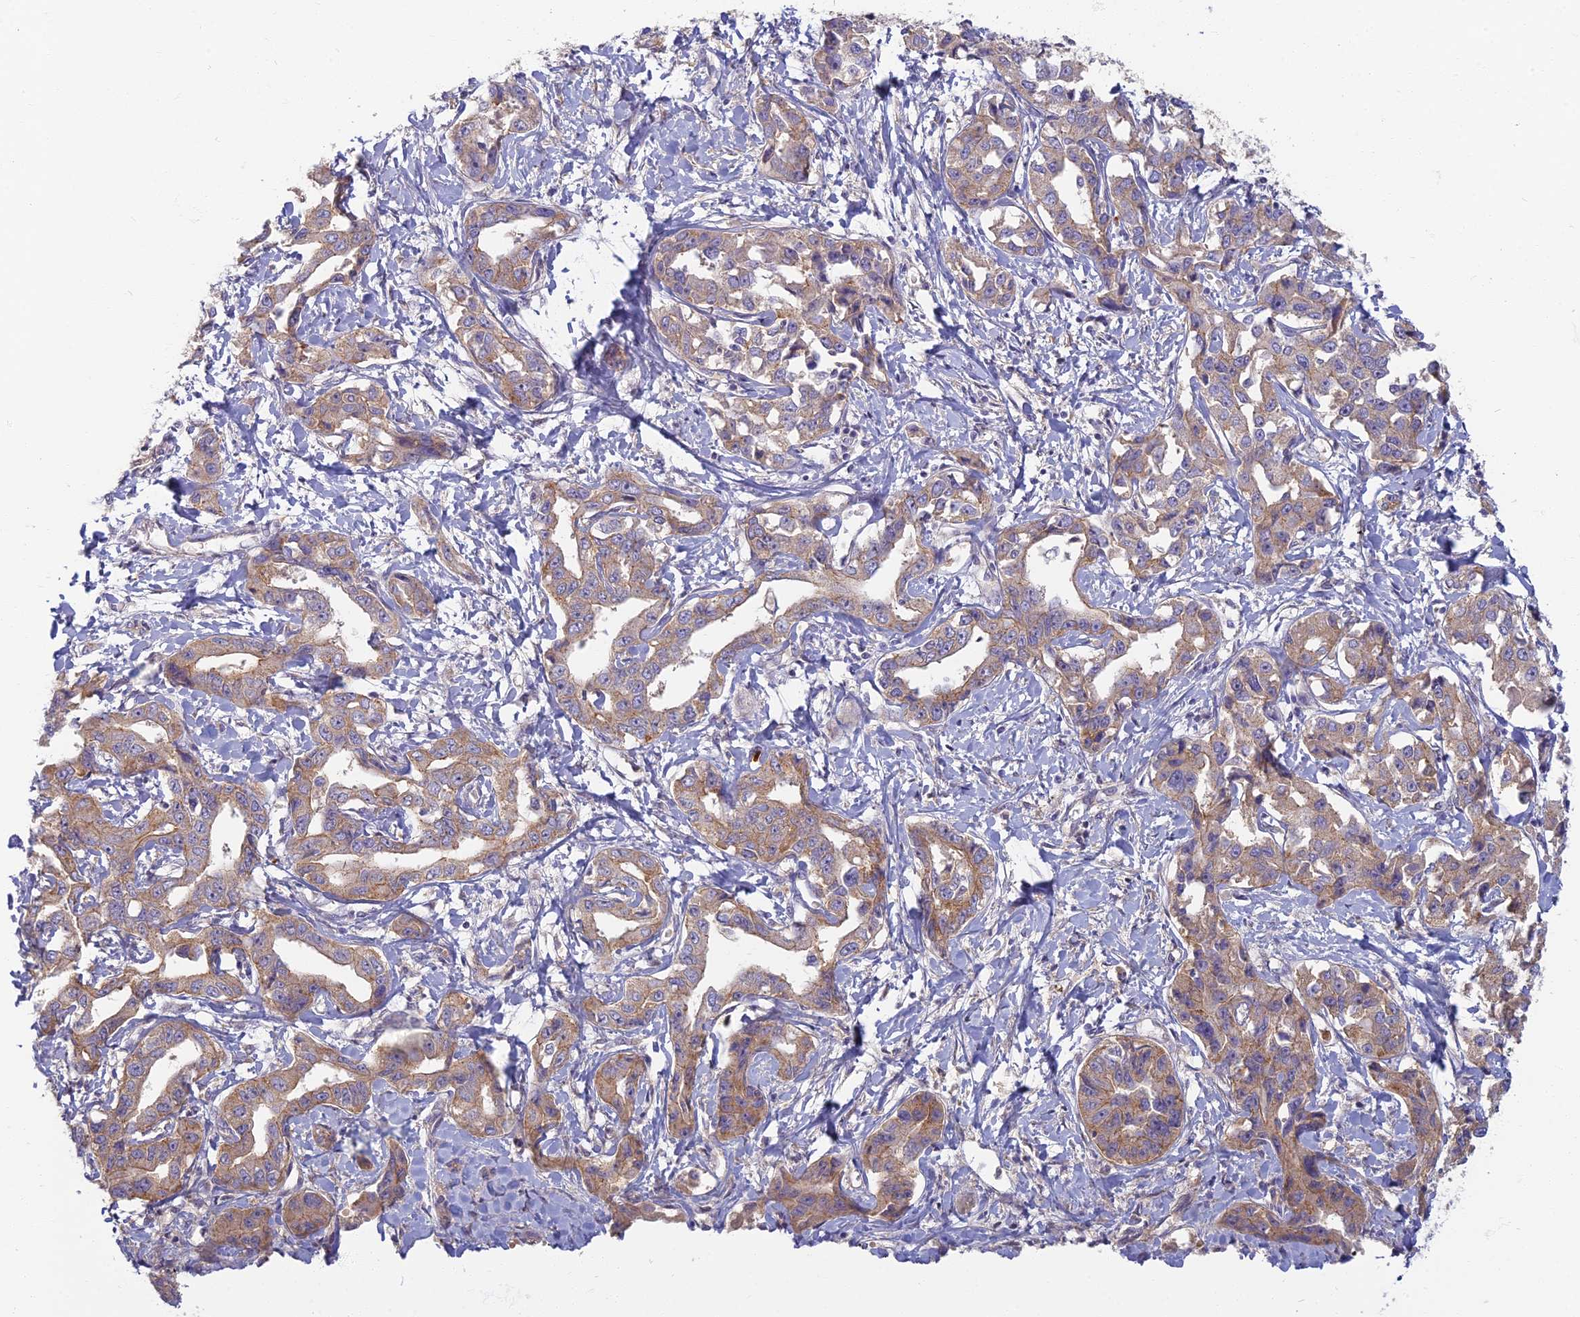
{"staining": {"intensity": "moderate", "quantity": ">75%", "location": "cytoplasmic/membranous"}, "tissue": "liver cancer", "cell_type": "Tumor cells", "image_type": "cancer", "snomed": [{"axis": "morphology", "description": "Cholangiocarcinoma"}, {"axis": "topography", "description": "Liver"}], "caption": "Liver cancer tissue demonstrates moderate cytoplasmic/membranous staining in approximately >75% of tumor cells", "gene": "PROX2", "patient": {"sex": "male", "age": 59}}